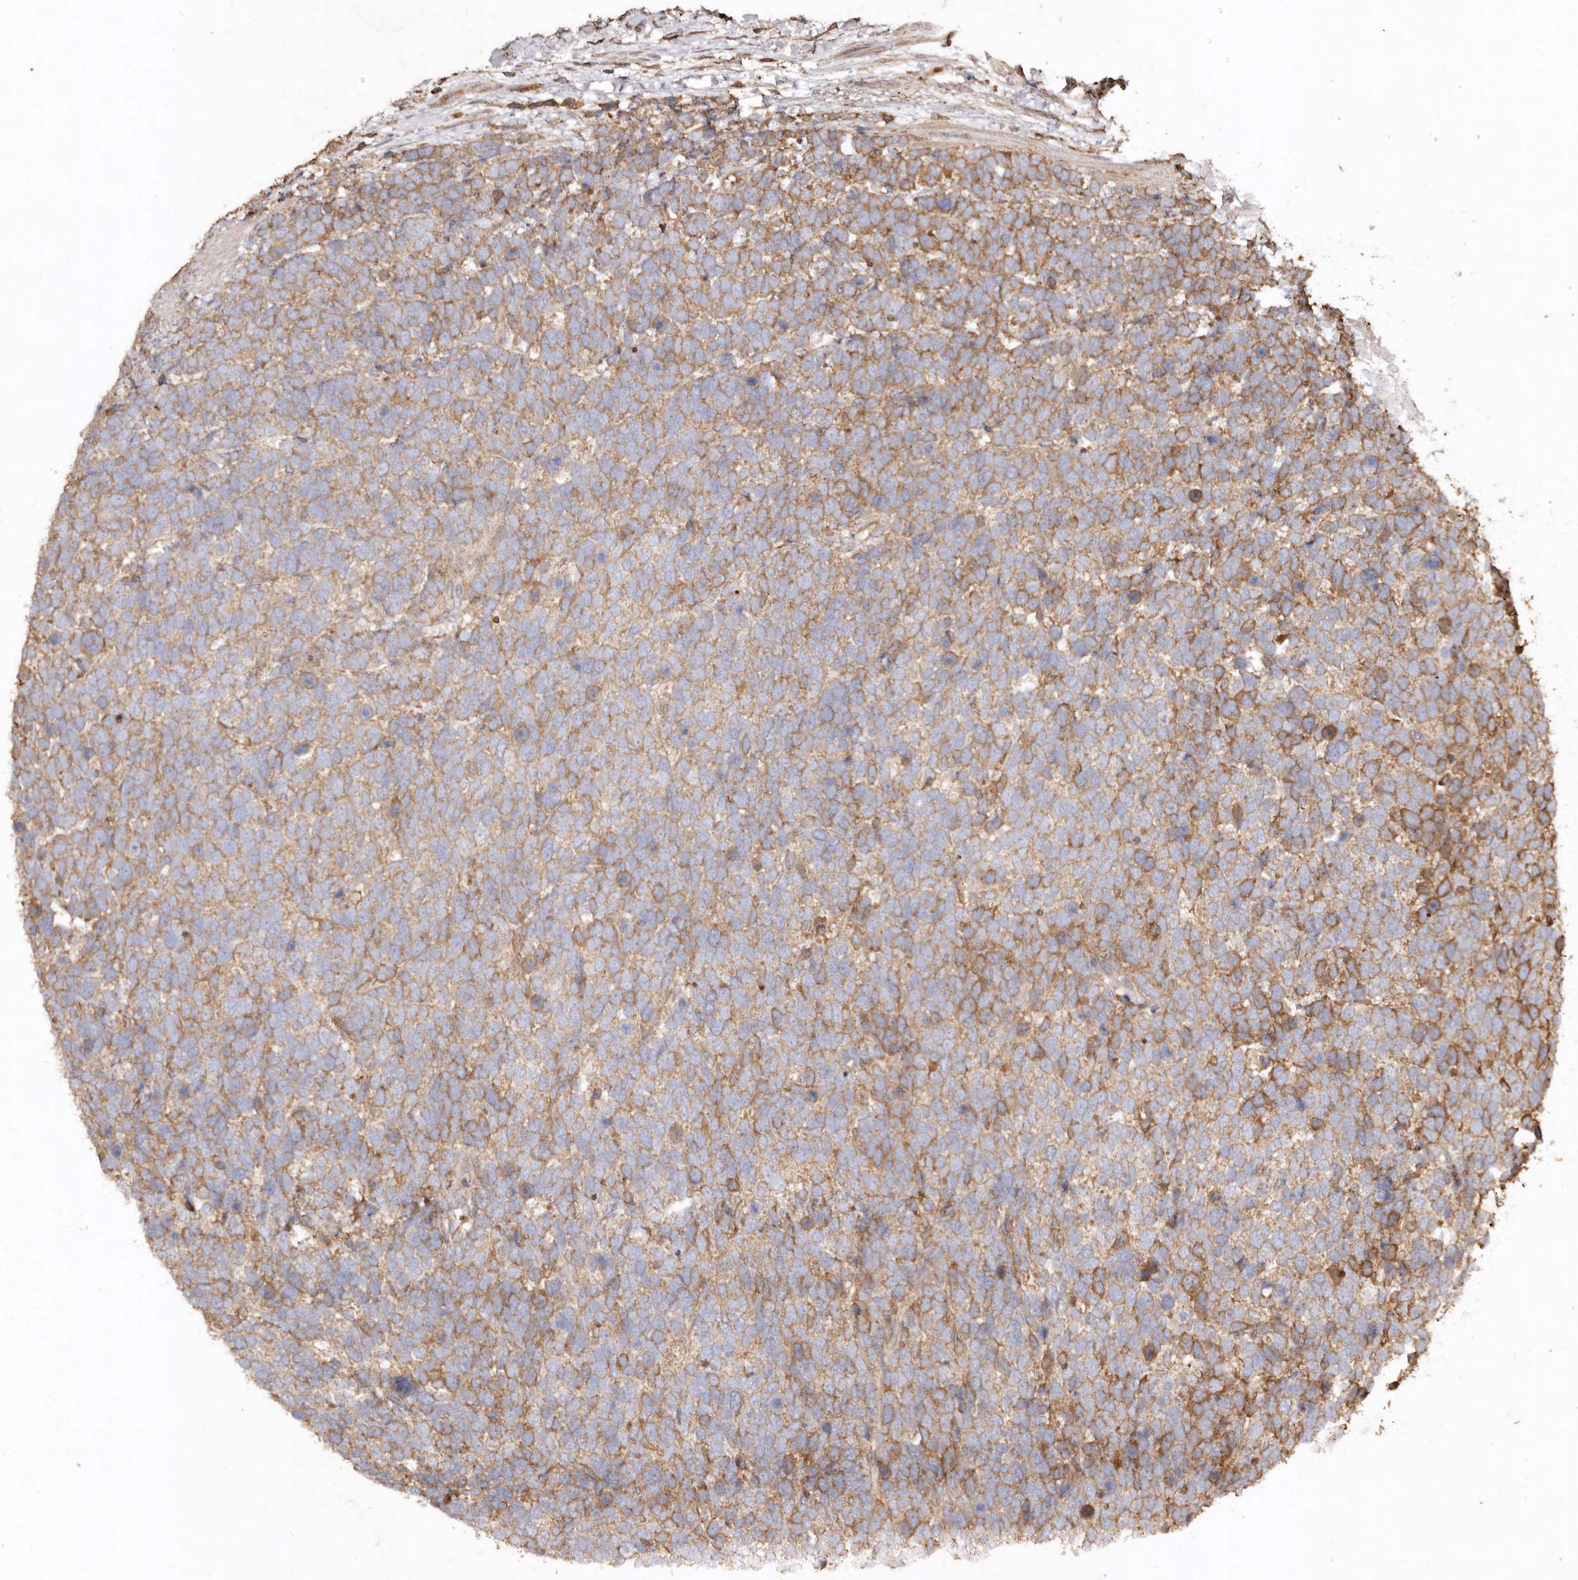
{"staining": {"intensity": "moderate", "quantity": "25%-75%", "location": "cytoplasmic/membranous"}, "tissue": "urothelial cancer", "cell_type": "Tumor cells", "image_type": "cancer", "snomed": [{"axis": "morphology", "description": "Urothelial carcinoma, High grade"}, {"axis": "topography", "description": "Urinary bladder"}], "caption": "A medium amount of moderate cytoplasmic/membranous positivity is seen in approximately 25%-75% of tumor cells in urothelial cancer tissue. The staining was performed using DAB (3,3'-diaminobenzidine) to visualize the protein expression in brown, while the nuclei were stained in blue with hematoxylin (Magnification: 20x).", "gene": "FARS2", "patient": {"sex": "female", "age": 82}}